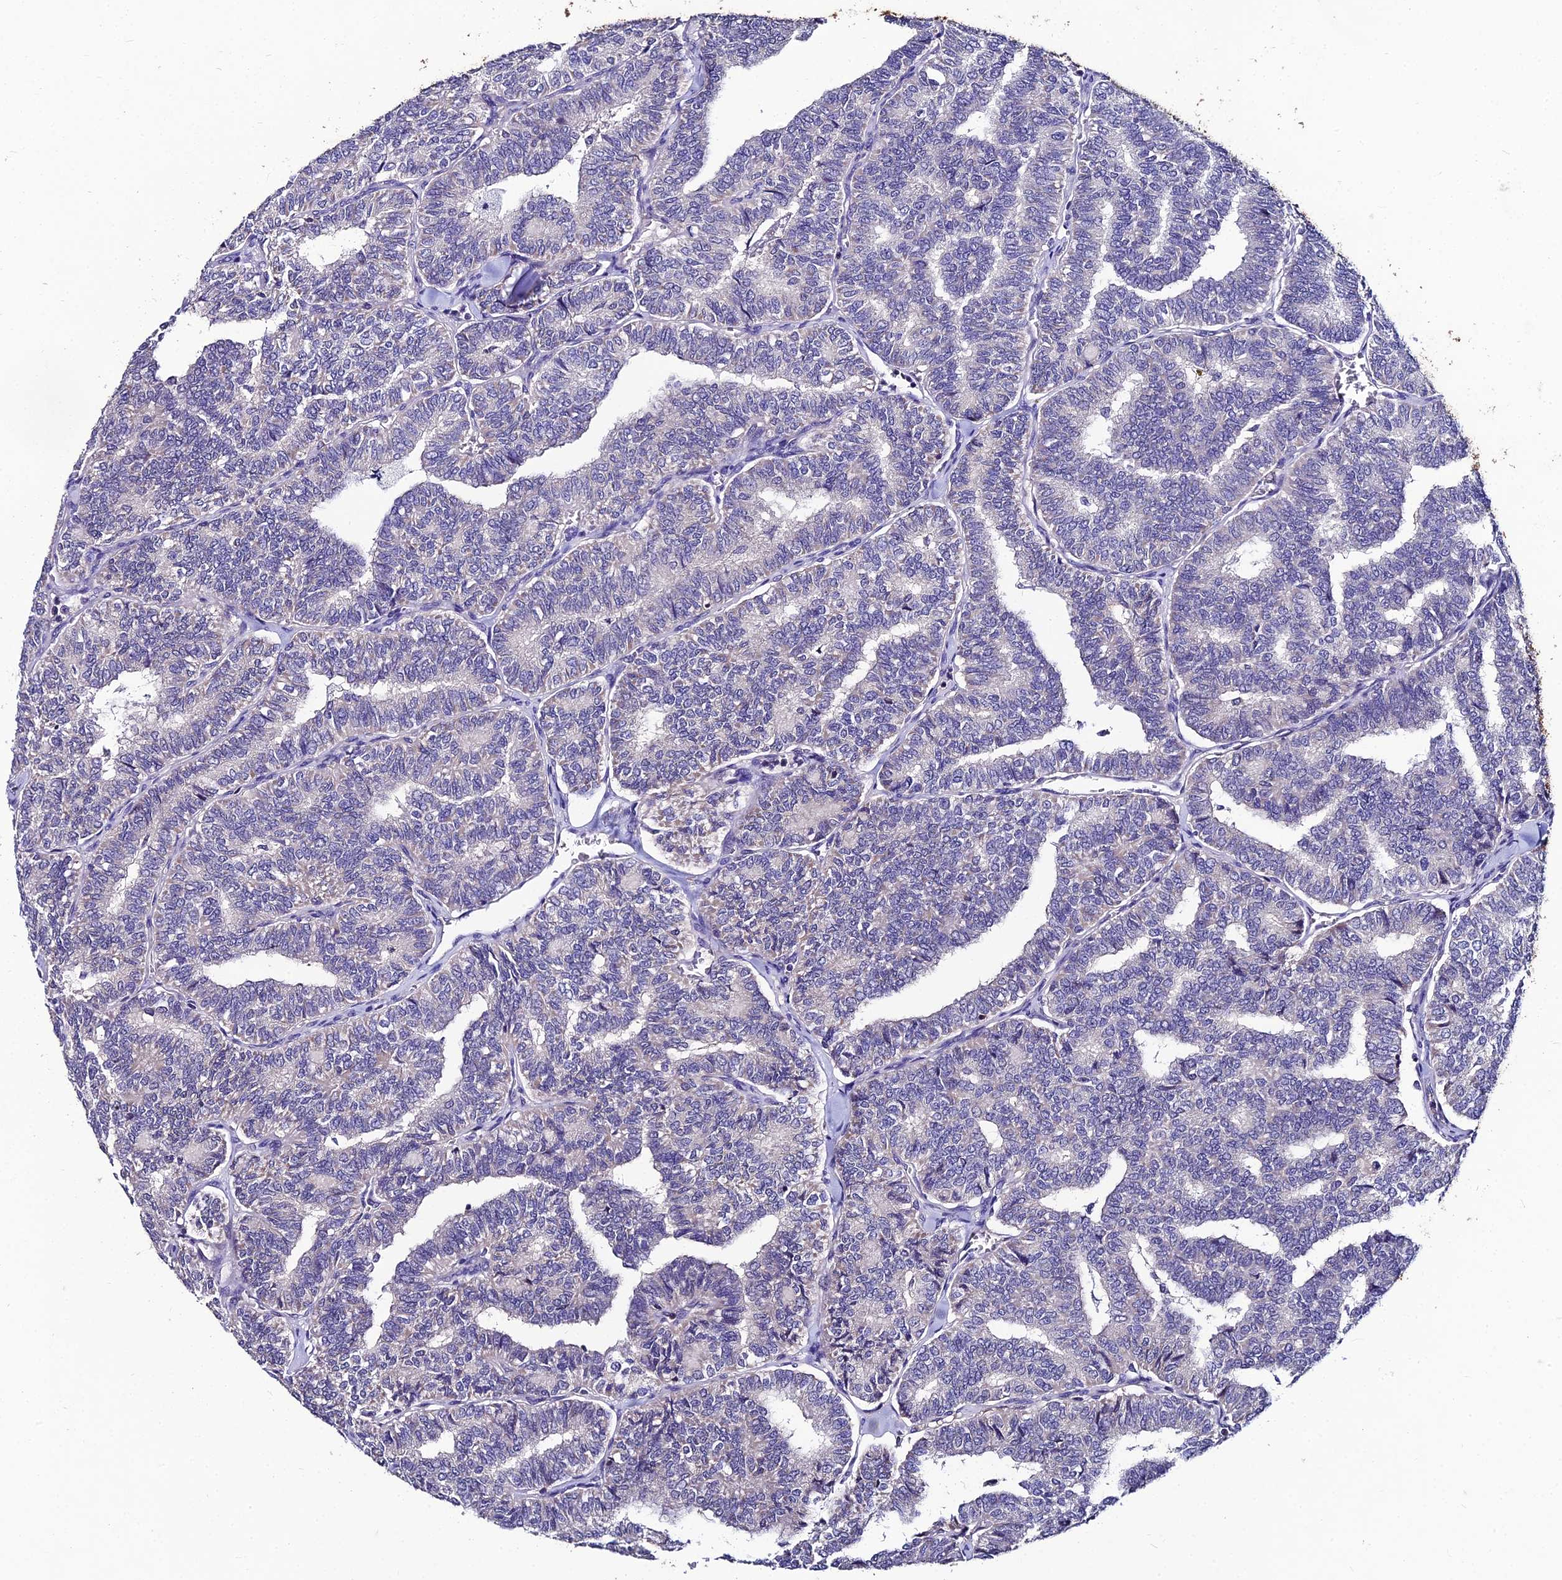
{"staining": {"intensity": "negative", "quantity": "none", "location": "none"}, "tissue": "thyroid cancer", "cell_type": "Tumor cells", "image_type": "cancer", "snomed": [{"axis": "morphology", "description": "Papillary adenocarcinoma, NOS"}, {"axis": "topography", "description": "Thyroid gland"}], "caption": "An immunohistochemistry micrograph of papillary adenocarcinoma (thyroid) is shown. There is no staining in tumor cells of papillary adenocarcinoma (thyroid).", "gene": "LGALS7", "patient": {"sex": "female", "age": 35}}